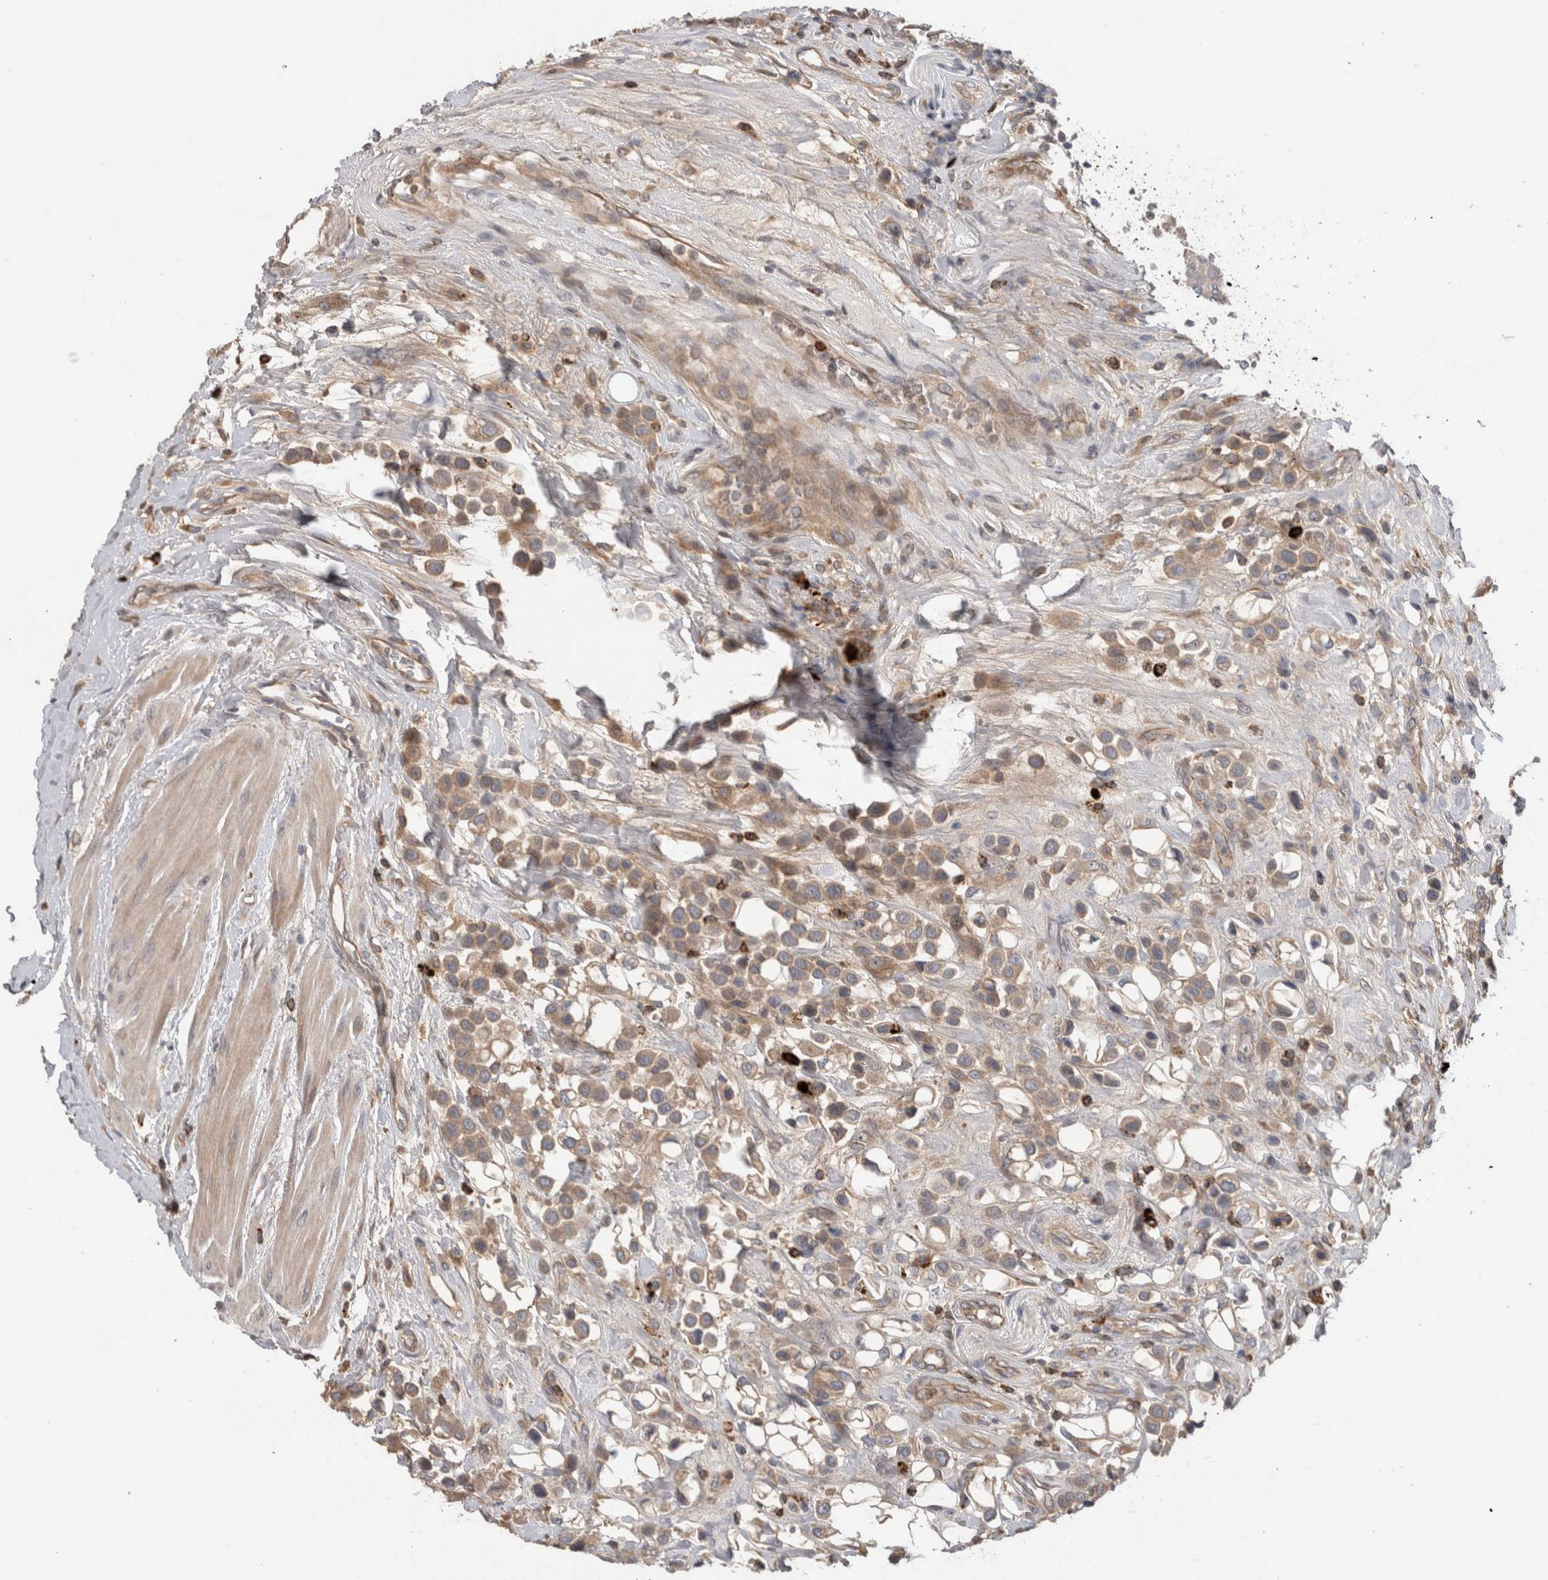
{"staining": {"intensity": "weak", "quantity": ">75%", "location": "cytoplasmic/membranous"}, "tissue": "urothelial cancer", "cell_type": "Tumor cells", "image_type": "cancer", "snomed": [{"axis": "morphology", "description": "Urothelial carcinoma, High grade"}, {"axis": "topography", "description": "Urinary bladder"}], "caption": "Immunohistochemical staining of human urothelial cancer exhibits low levels of weak cytoplasmic/membranous positivity in approximately >75% of tumor cells.", "gene": "TARBP1", "patient": {"sex": "male", "age": 50}}